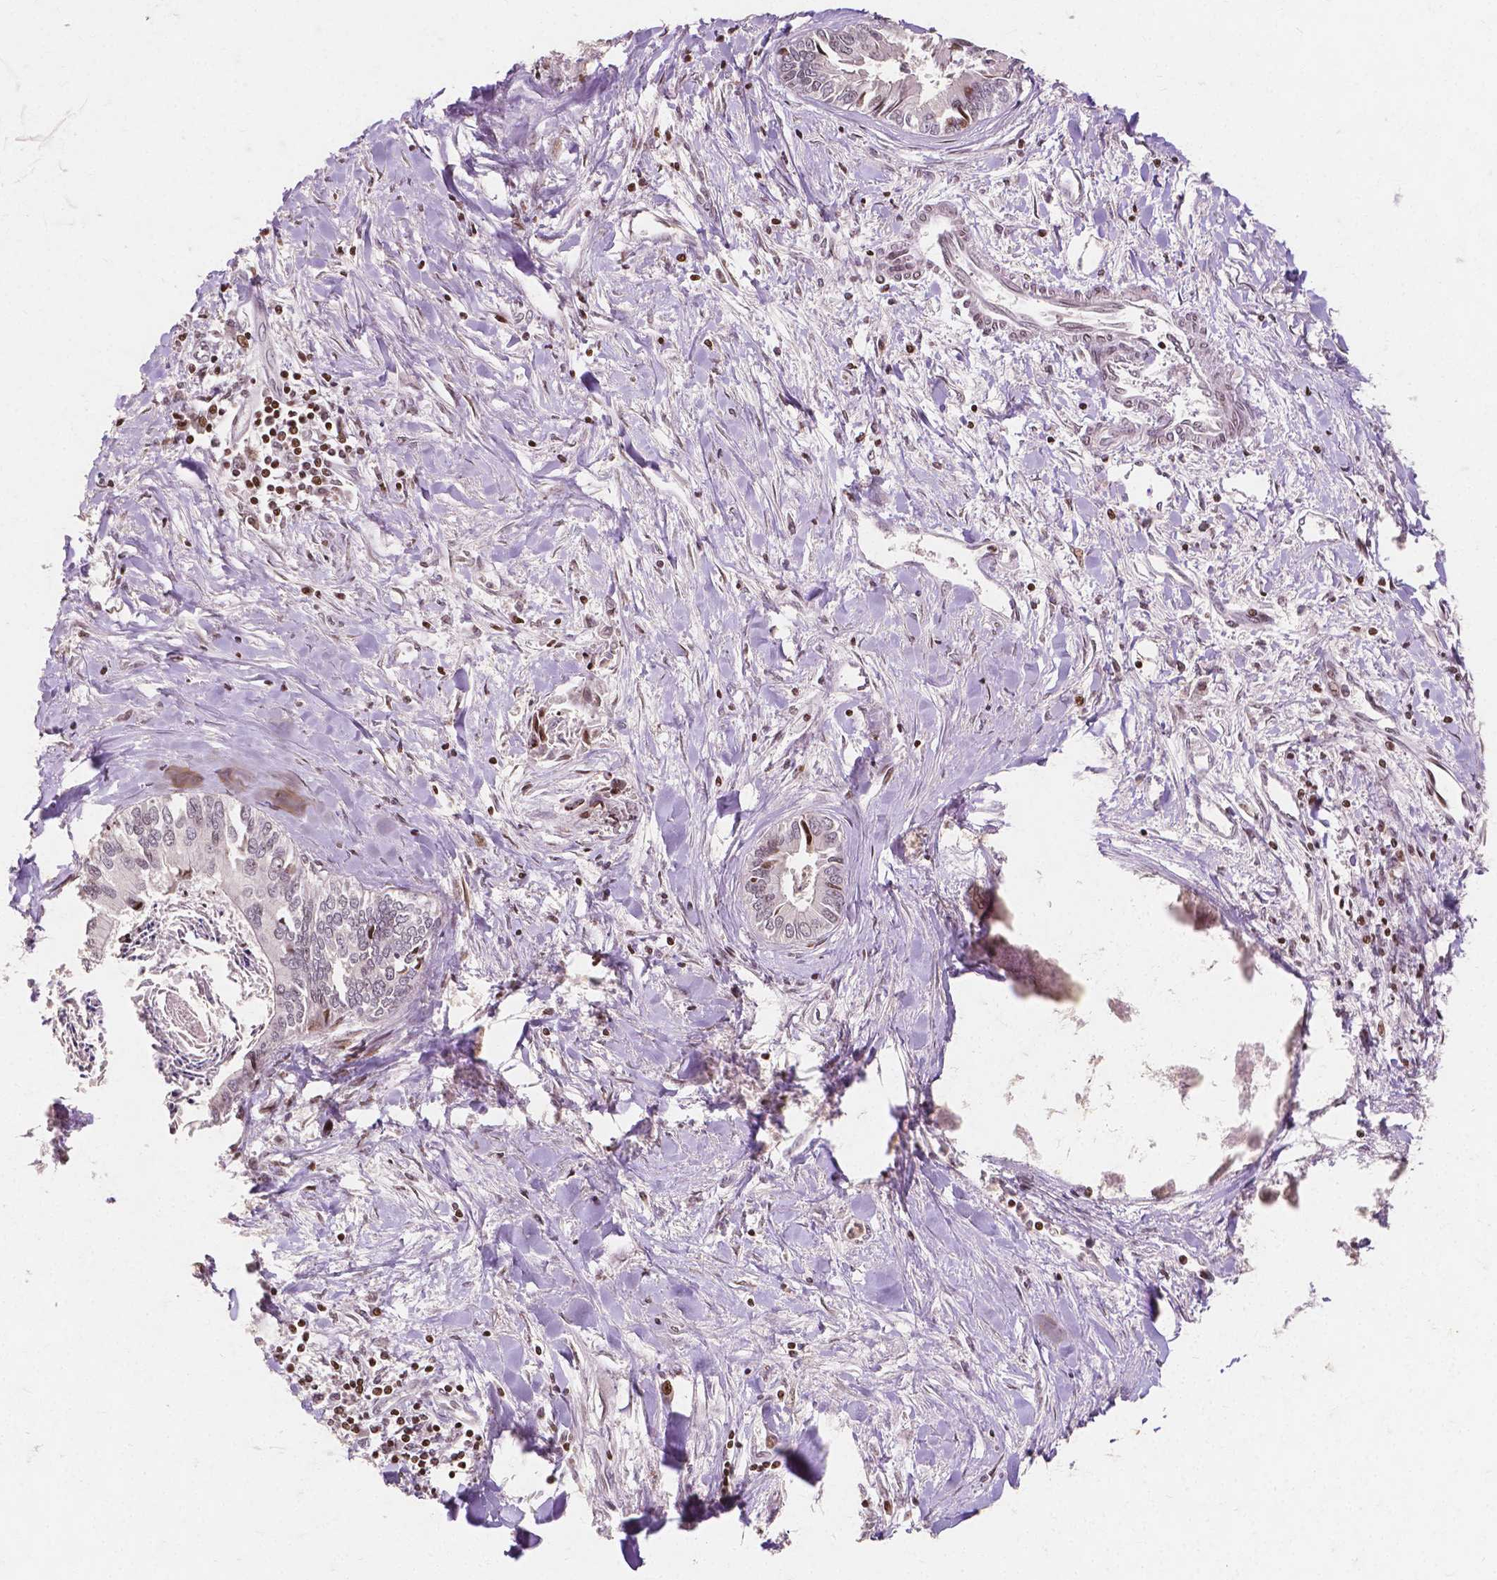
{"staining": {"intensity": "weak", "quantity": "<25%", "location": "nuclear"}, "tissue": "liver cancer", "cell_type": "Tumor cells", "image_type": "cancer", "snomed": [{"axis": "morphology", "description": "Cholangiocarcinoma"}, {"axis": "topography", "description": "Liver"}], "caption": "High magnification brightfield microscopy of liver cholangiocarcinoma stained with DAB (3,3'-diaminobenzidine) (brown) and counterstained with hematoxylin (blue): tumor cells show no significant expression.", "gene": "PTPN18", "patient": {"sex": "male", "age": 66}}